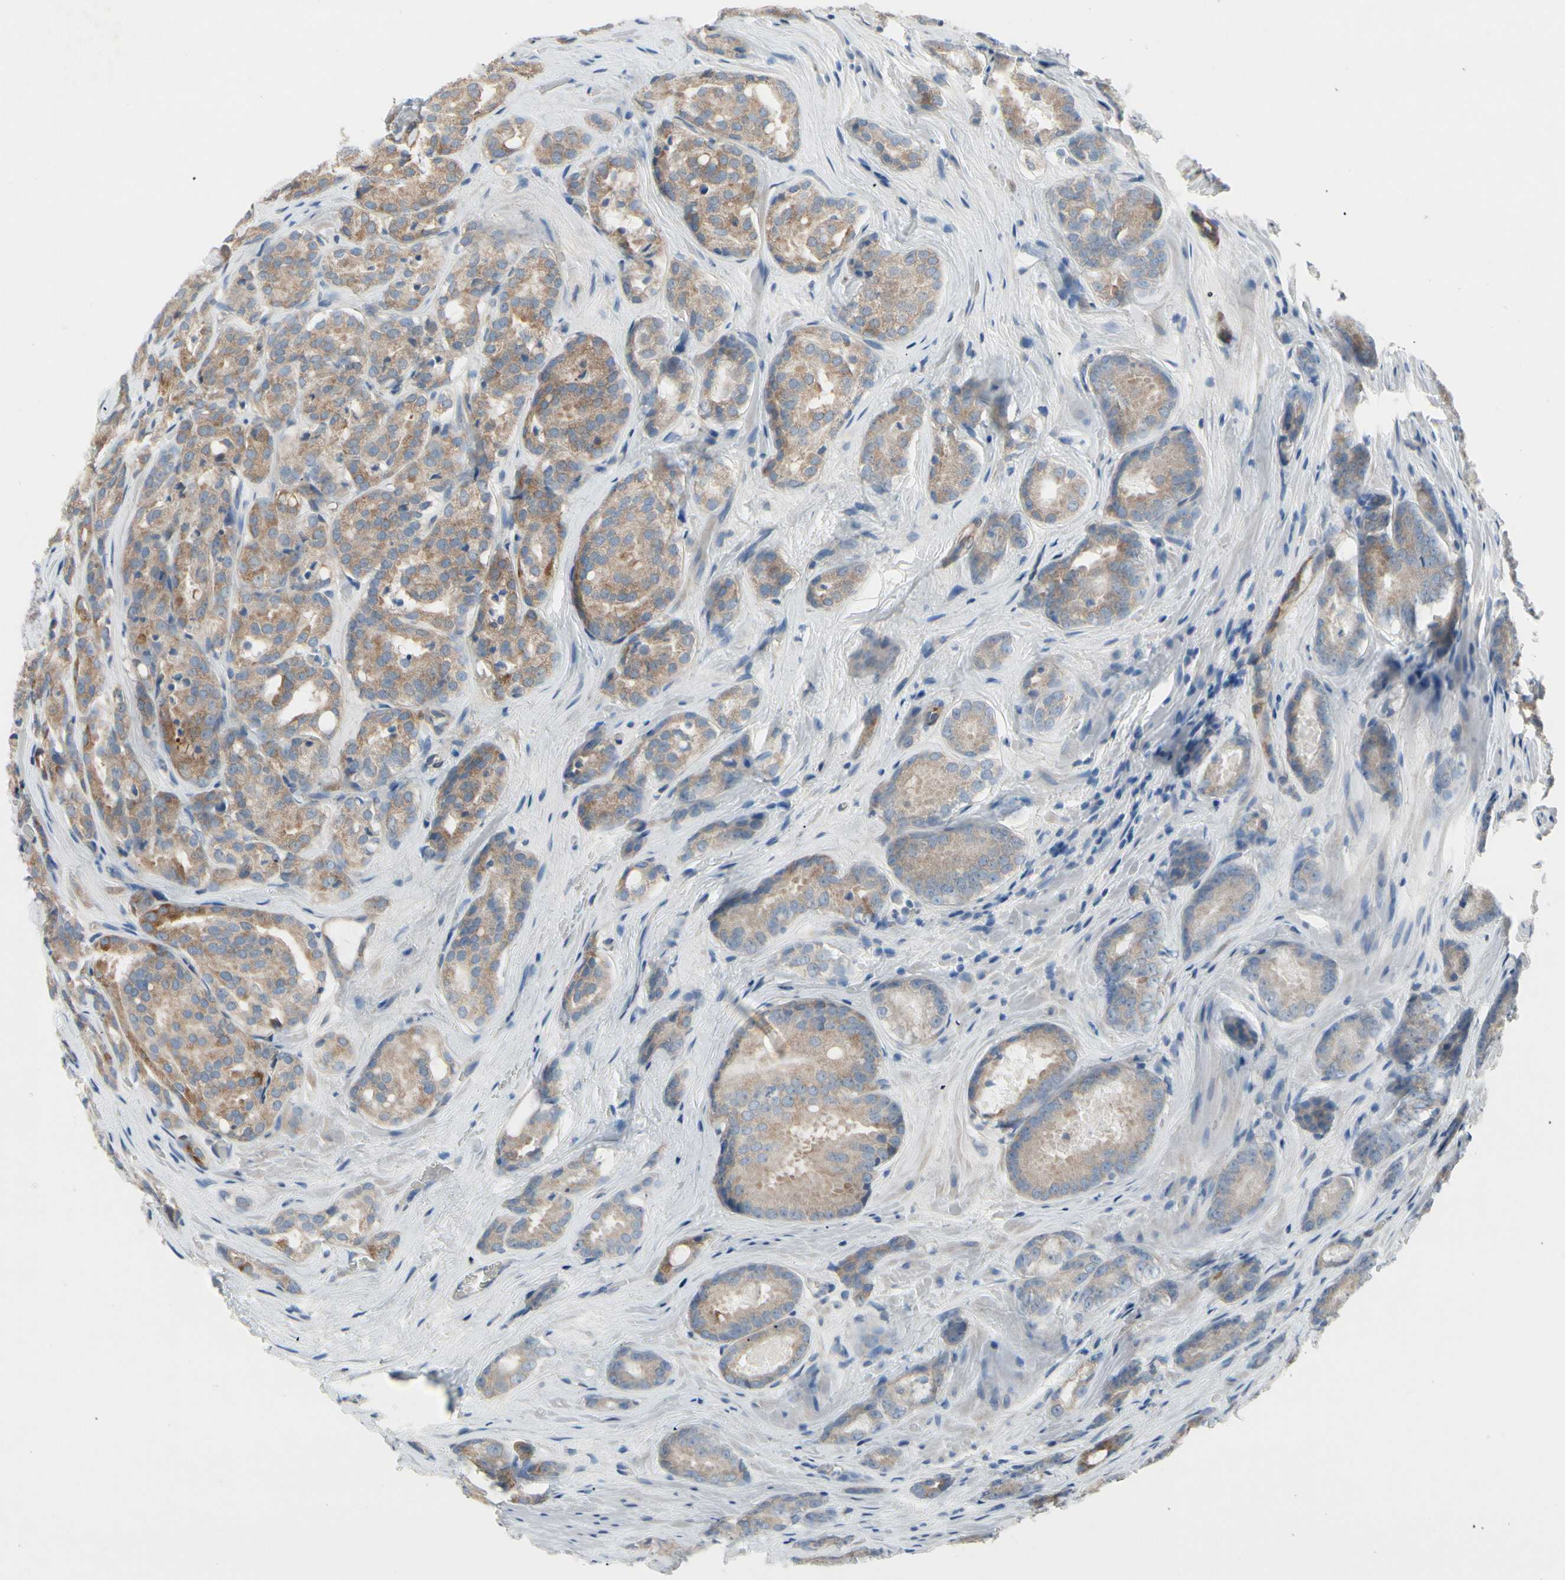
{"staining": {"intensity": "moderate", "quantity": ">75%", "location": "cytoplasmic/membranous"}, "tissue": "prostate cancer", "cell_type": "Tumor cells", "image_type": "cancer", "snomed": [{"axis": "morphology", "description": "Adenocarcinoma, High grade"}, {"axis": "topography", "description": "Prostate"}], "caption": "A brown stain highlights moderate cytoplasmic/membranous staining of a protein in prostate cancer tumor cells.", "gene": "MAP2", "patient": {"sex": "male", "age": 64}}